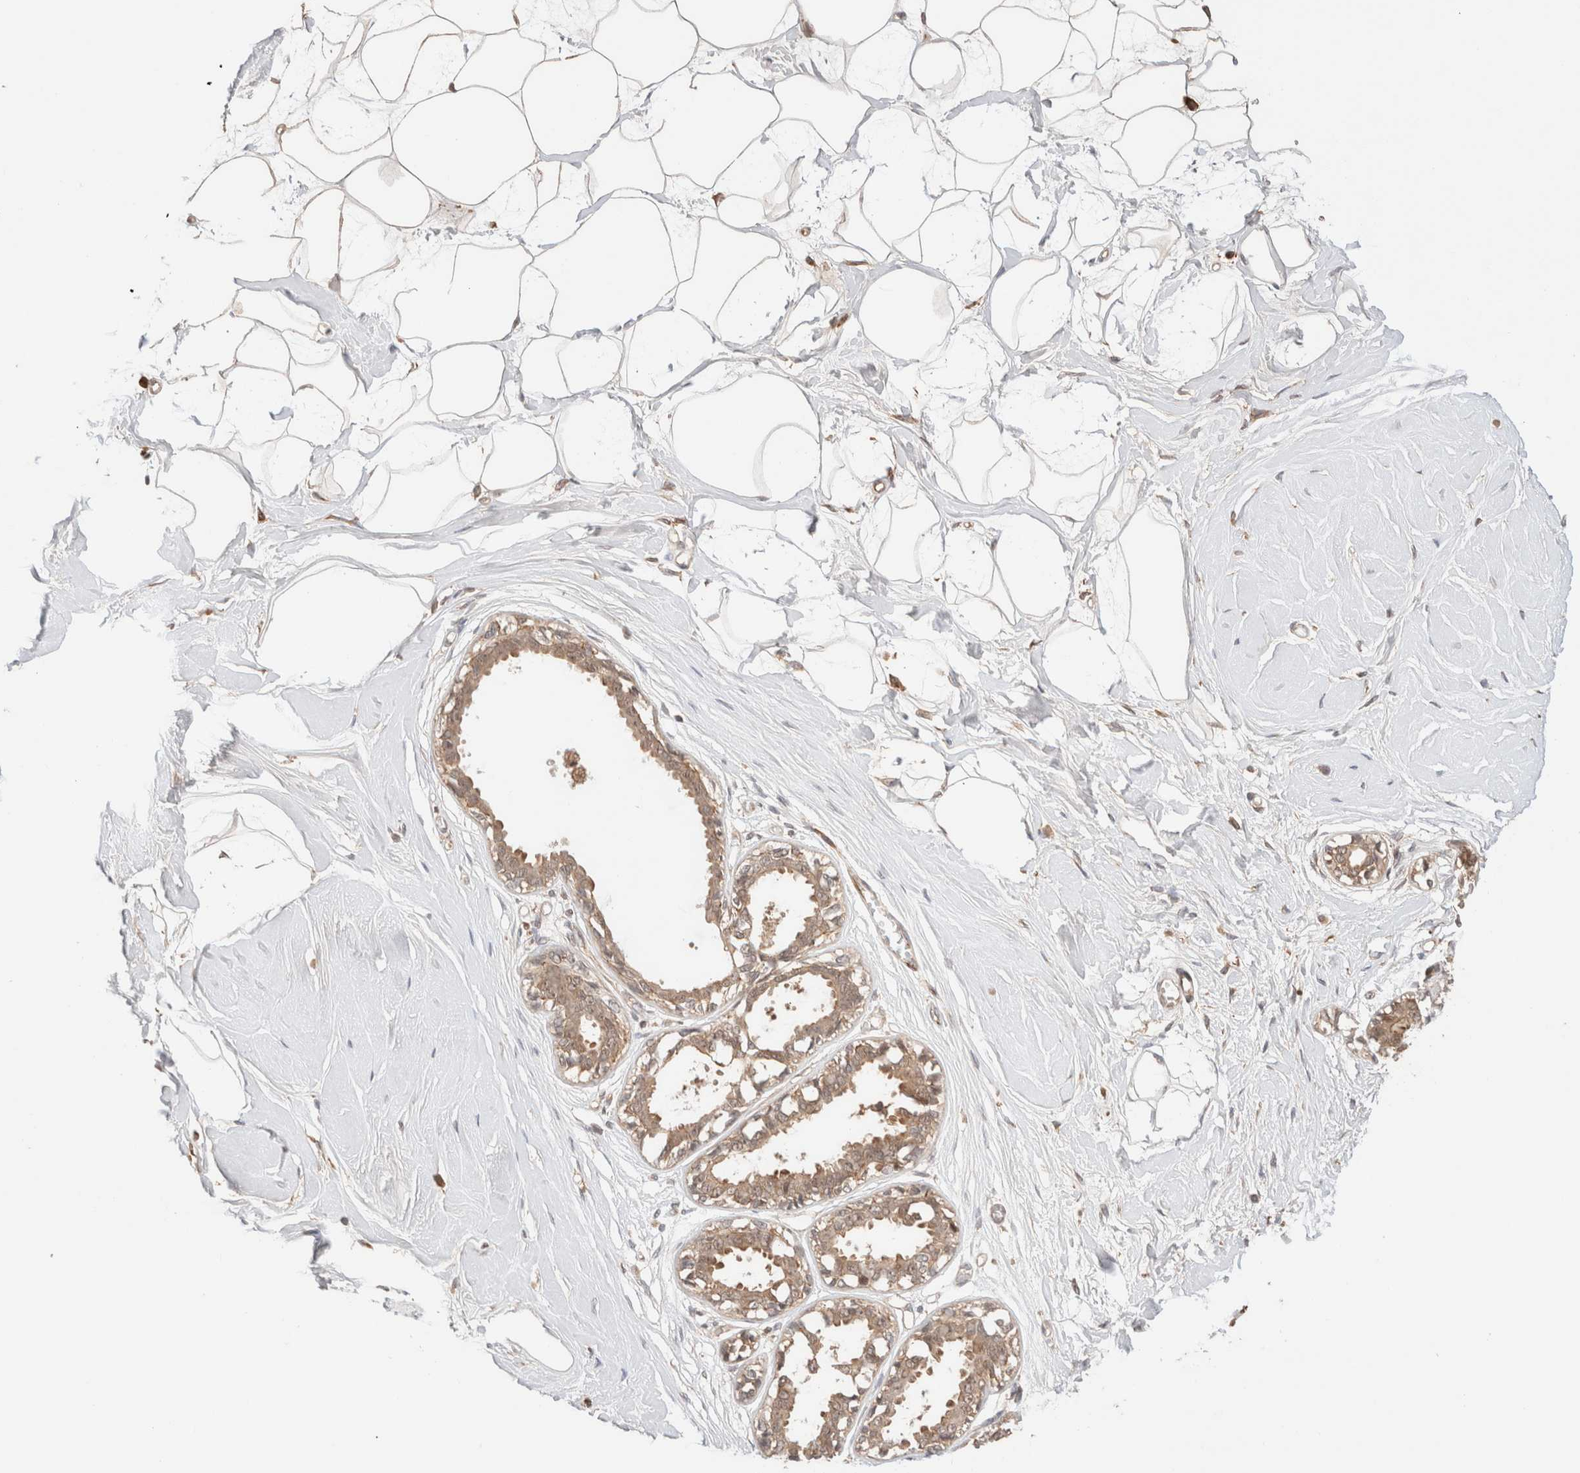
{"staining": {"intensity": "moderate", "quantity": ">75%", "location": "cytoplasmic/membranous"}, "tissue": "breast", "cell_type": "Adipocytes", "image_type": "normal", "snomed": [{"axis": "morphology", "description": "Normal tissue, NOS"}, {"axis": "topography", "description": "Breast"}], "caption": "A medium amount of moderate cytoplasmic/membranous positivity is appreciated in approximately >75% of adipocytes in normal breast. The protein of interest is shown in brown color, while the nuclei are stained blue.", "gene": "SIKE1", "patient": {"sex": "female", "age": 45}}